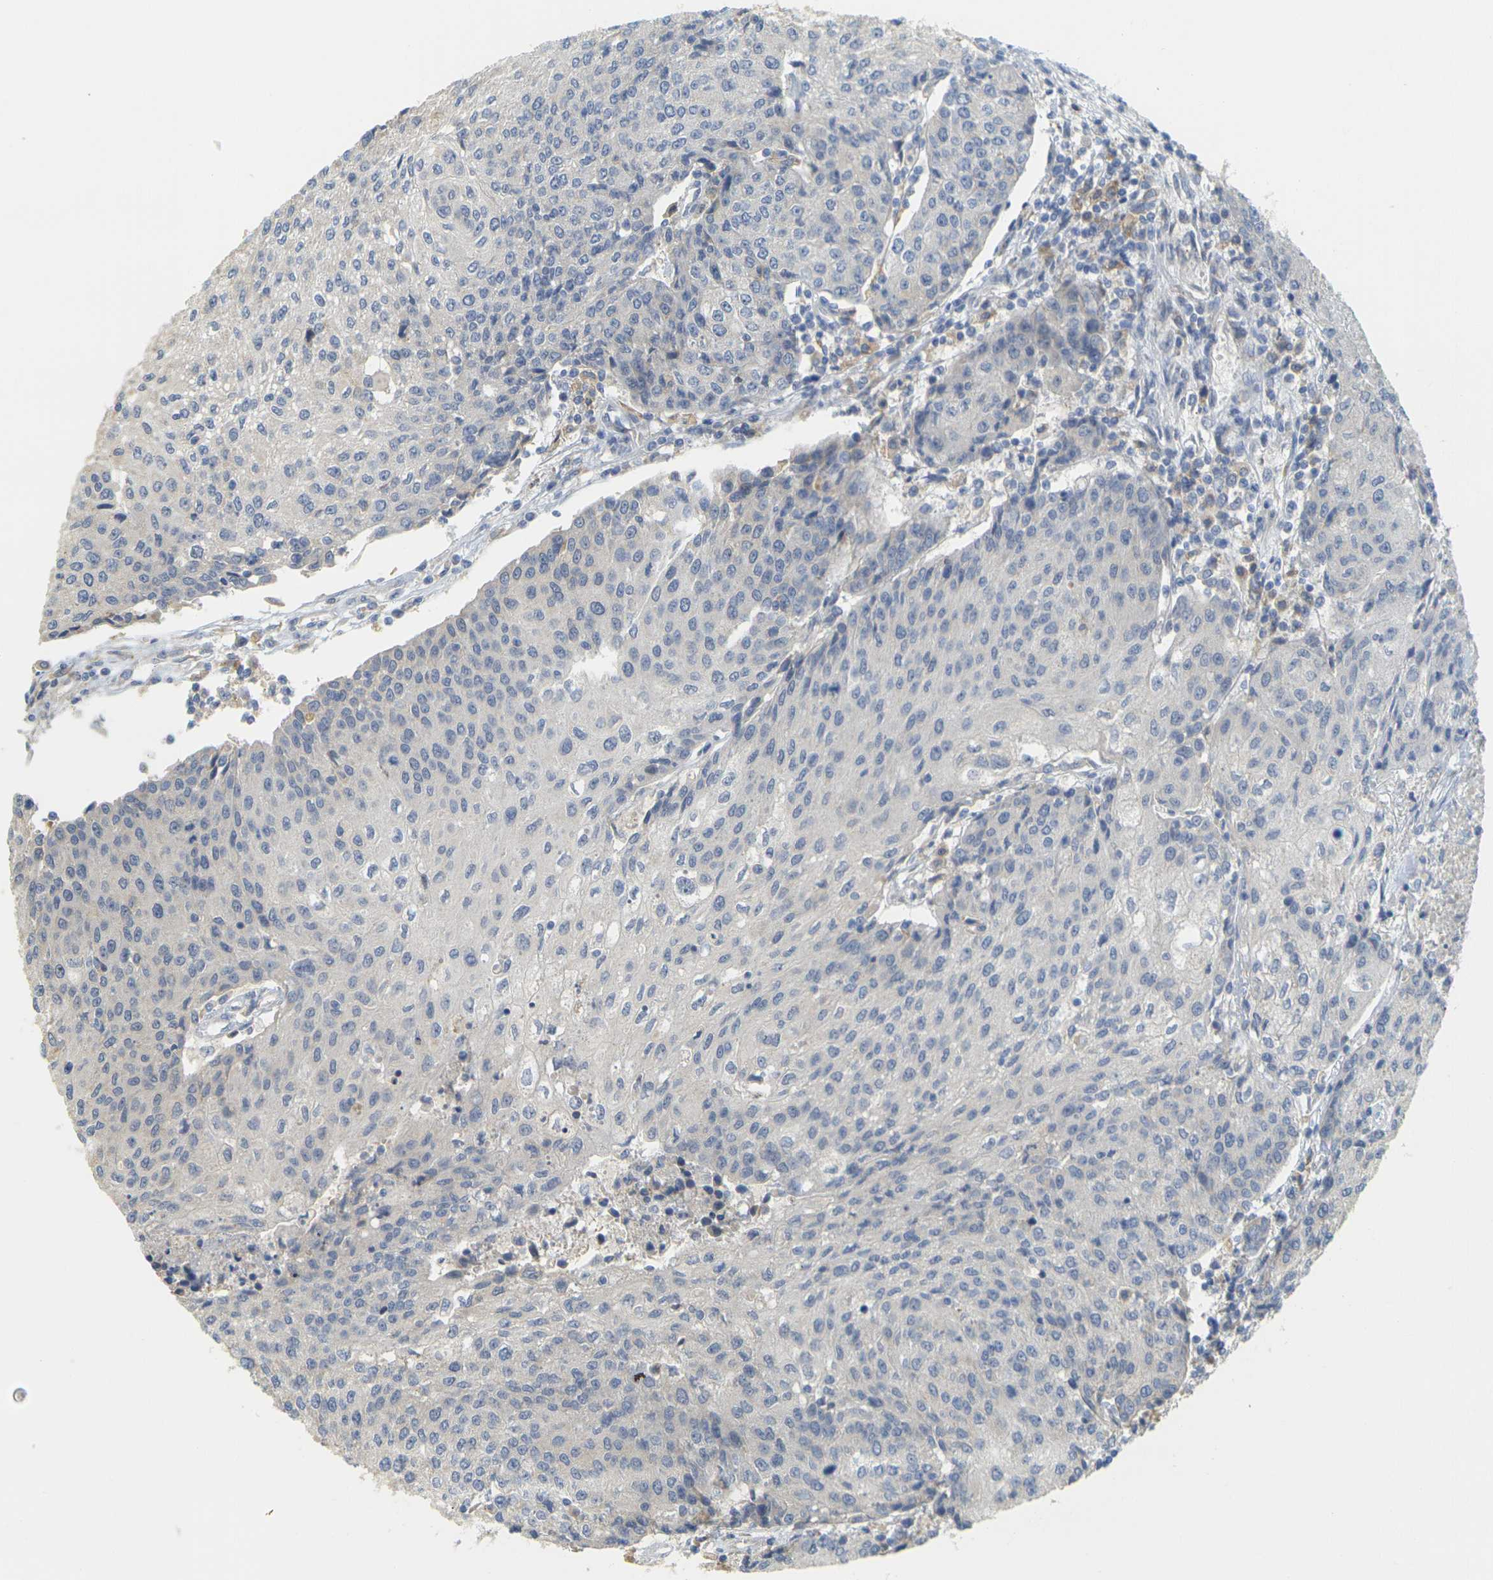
{"staining": {"intensity": "negative", "quantity": "none", "location": "none"}, "tissue": "urothelial cancer", "cell_type": "Tumor cells", "image_type": "cancer", "snomed": [{"axis": "morphology", "description": "Urothelial carcinoma, High grade"}, {"axis": "topography", "description": "Urinary bladder"}], "caption": "IHC histopathology image of neoplastic tissue: urothelial carcinoma (high-grade) stained with DAB (3,3'-diaminobenzidine) reveals no significant protein positivity in tumor cells. (DAB (3,3'-diaminobenzidine) immunohistochemistry, high magnification).", "gene": "GDAP1", "patient": {"sex": "female", "age": 85}}